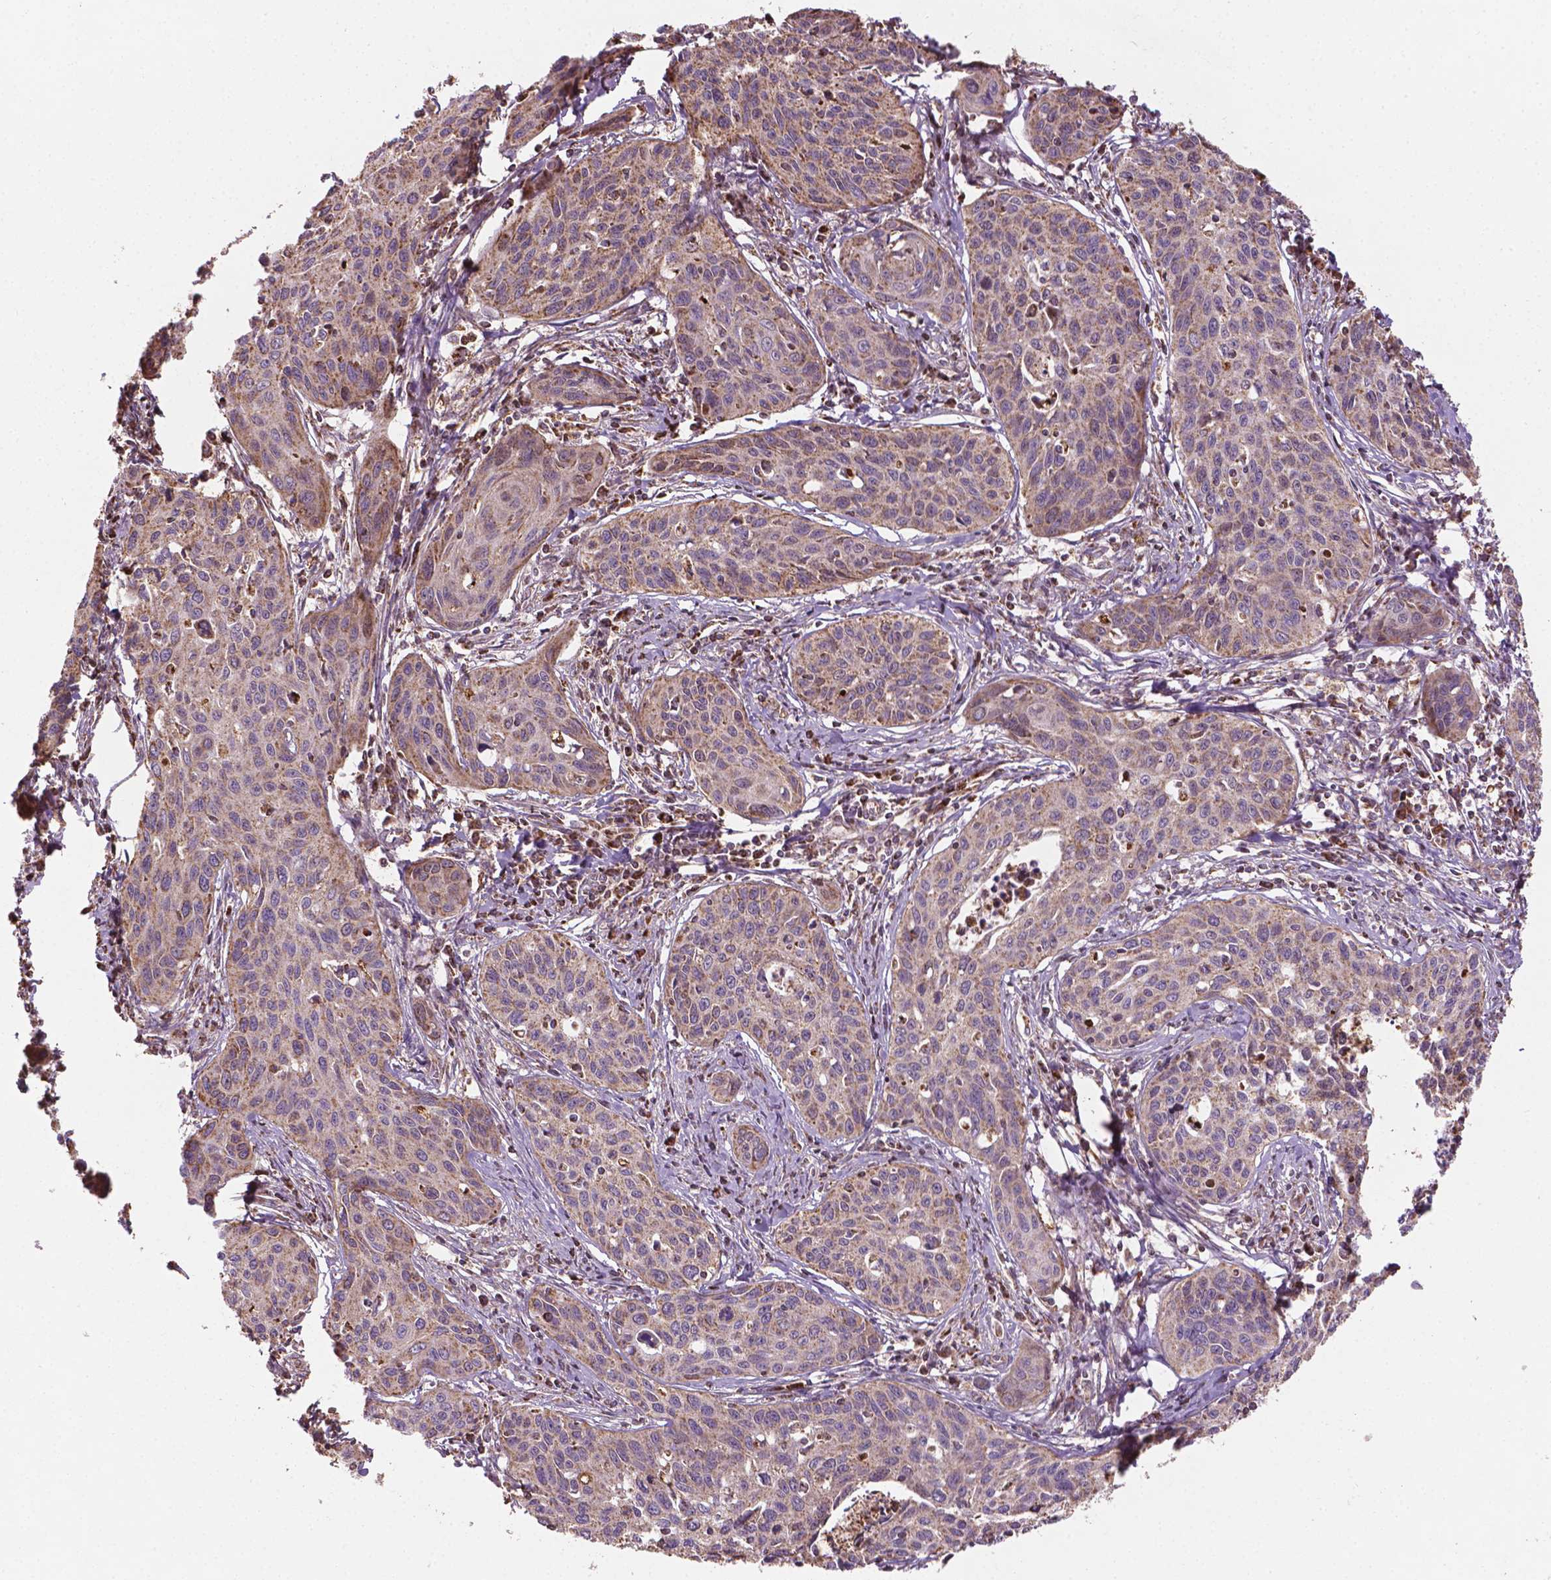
{"staining": {"intensity": "weak", "quantity": "25%-75%", "location": "cytoplasmic/membranous"}, "tissue": "cervical cancer", "cell_type": "Tumor cells", "image_type": "cancer", "snomed": [{"axis": "morphology", "description": "Squamous cell carcinoma, NOS"}, {"axis": "topography", "description": "Cervix"}], "caption": "An IHC micrograph of tumor tissue is shown. Protein staining in brown labels weak cytoplasmic/membranous positivity in squamous cell carcinoma (cervical) within tumor cells.", "gene": "HS3ST3A1", "patient": {"sex": "female", "age": 31}}